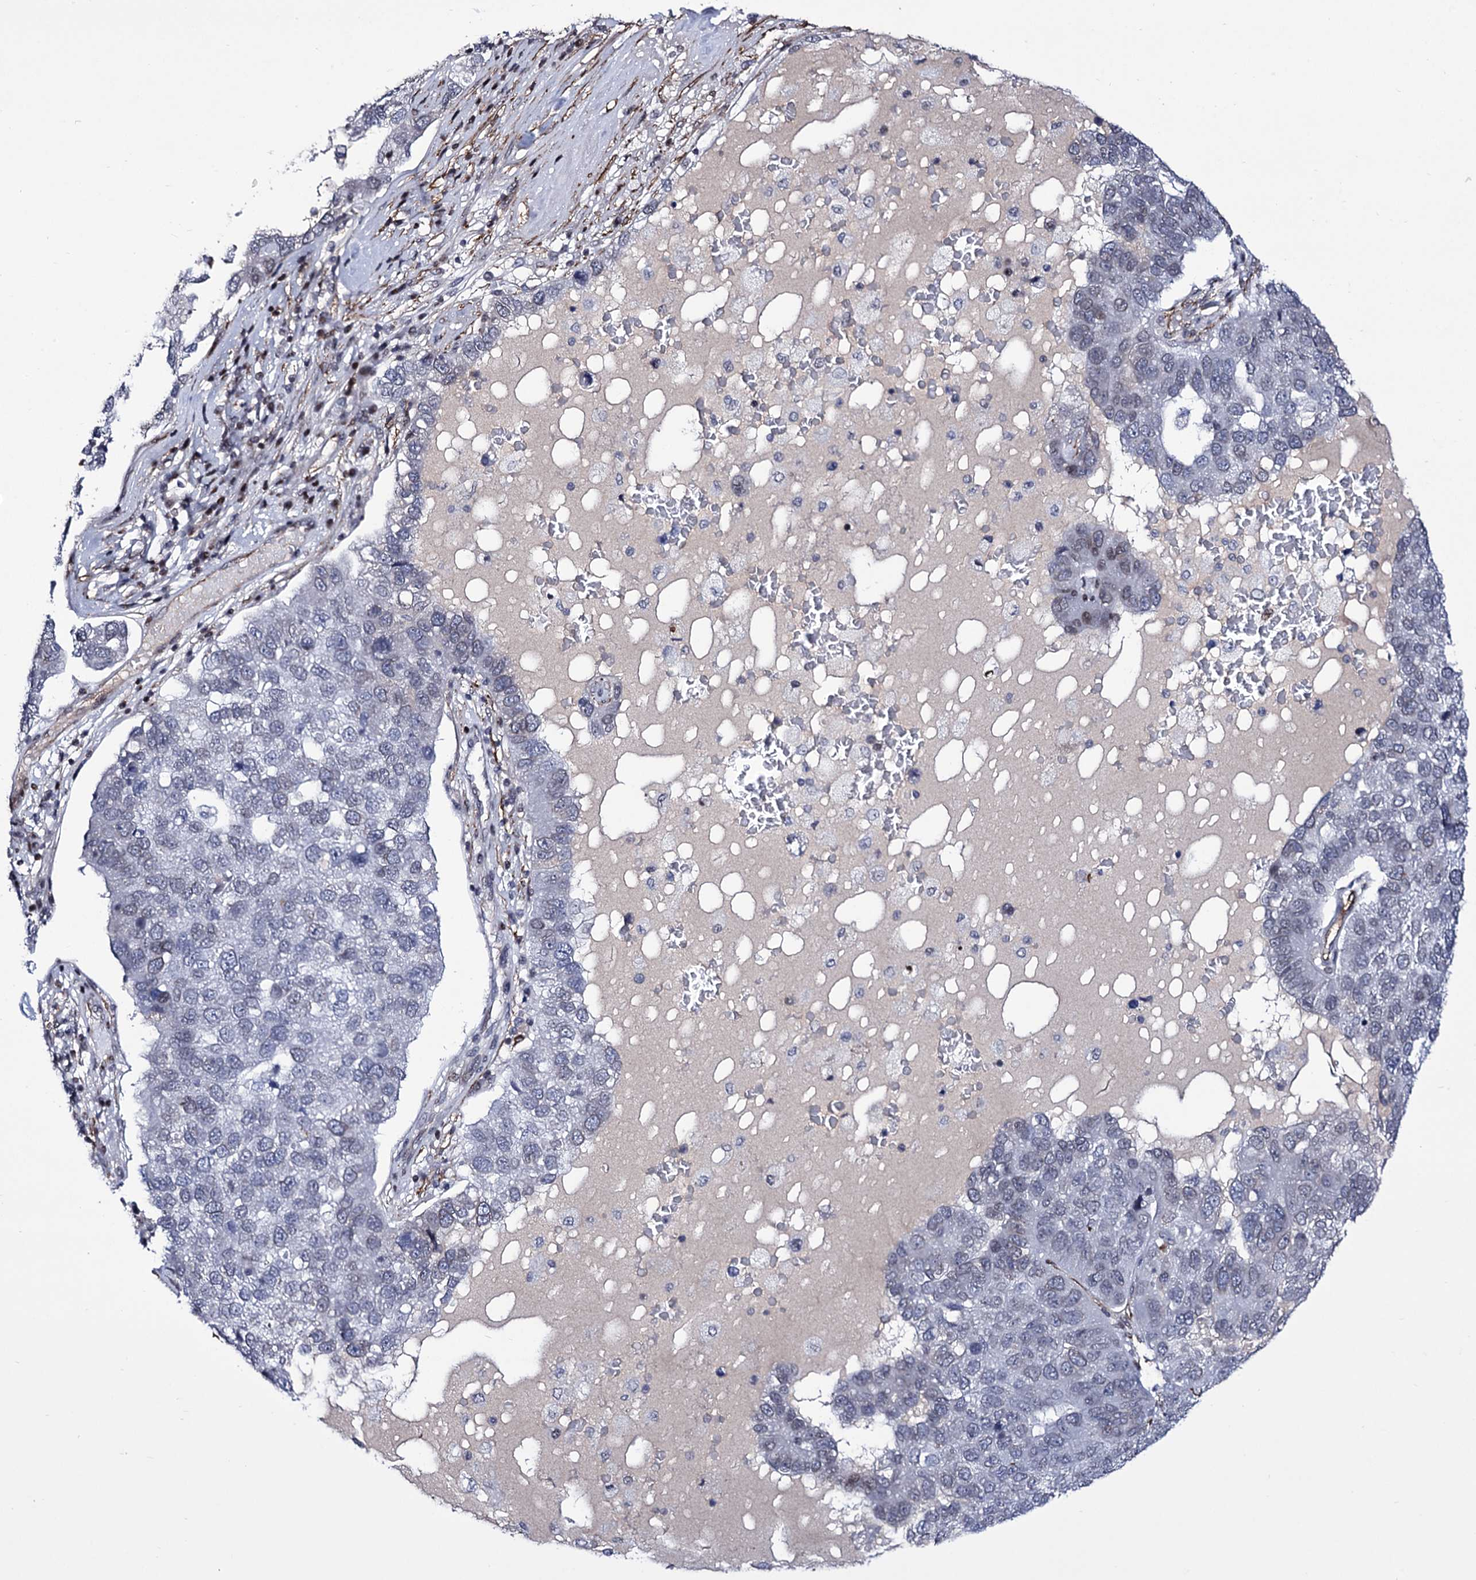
{"staining": {"intensity": "negative", "quantity": "none", "location": "none"}, "tissue": "pancreatic cancer", "cell_type": "Tumor cells", "image_type": "cancer", "snomed": [{"axis": "morphology", "description": "Adenocarcinoma, NOS"}, {"axis": "topography", "description": "Pancreas"}], "caption": "DAB (3,3'-diaminobenzidine) immunohistochemical staining of human pancreatic adenocarcinoma demonstrates no significant expression in tumor cells.", "gene": "ZC3H12C", "patient": {"sex": "female", "age": 61}}